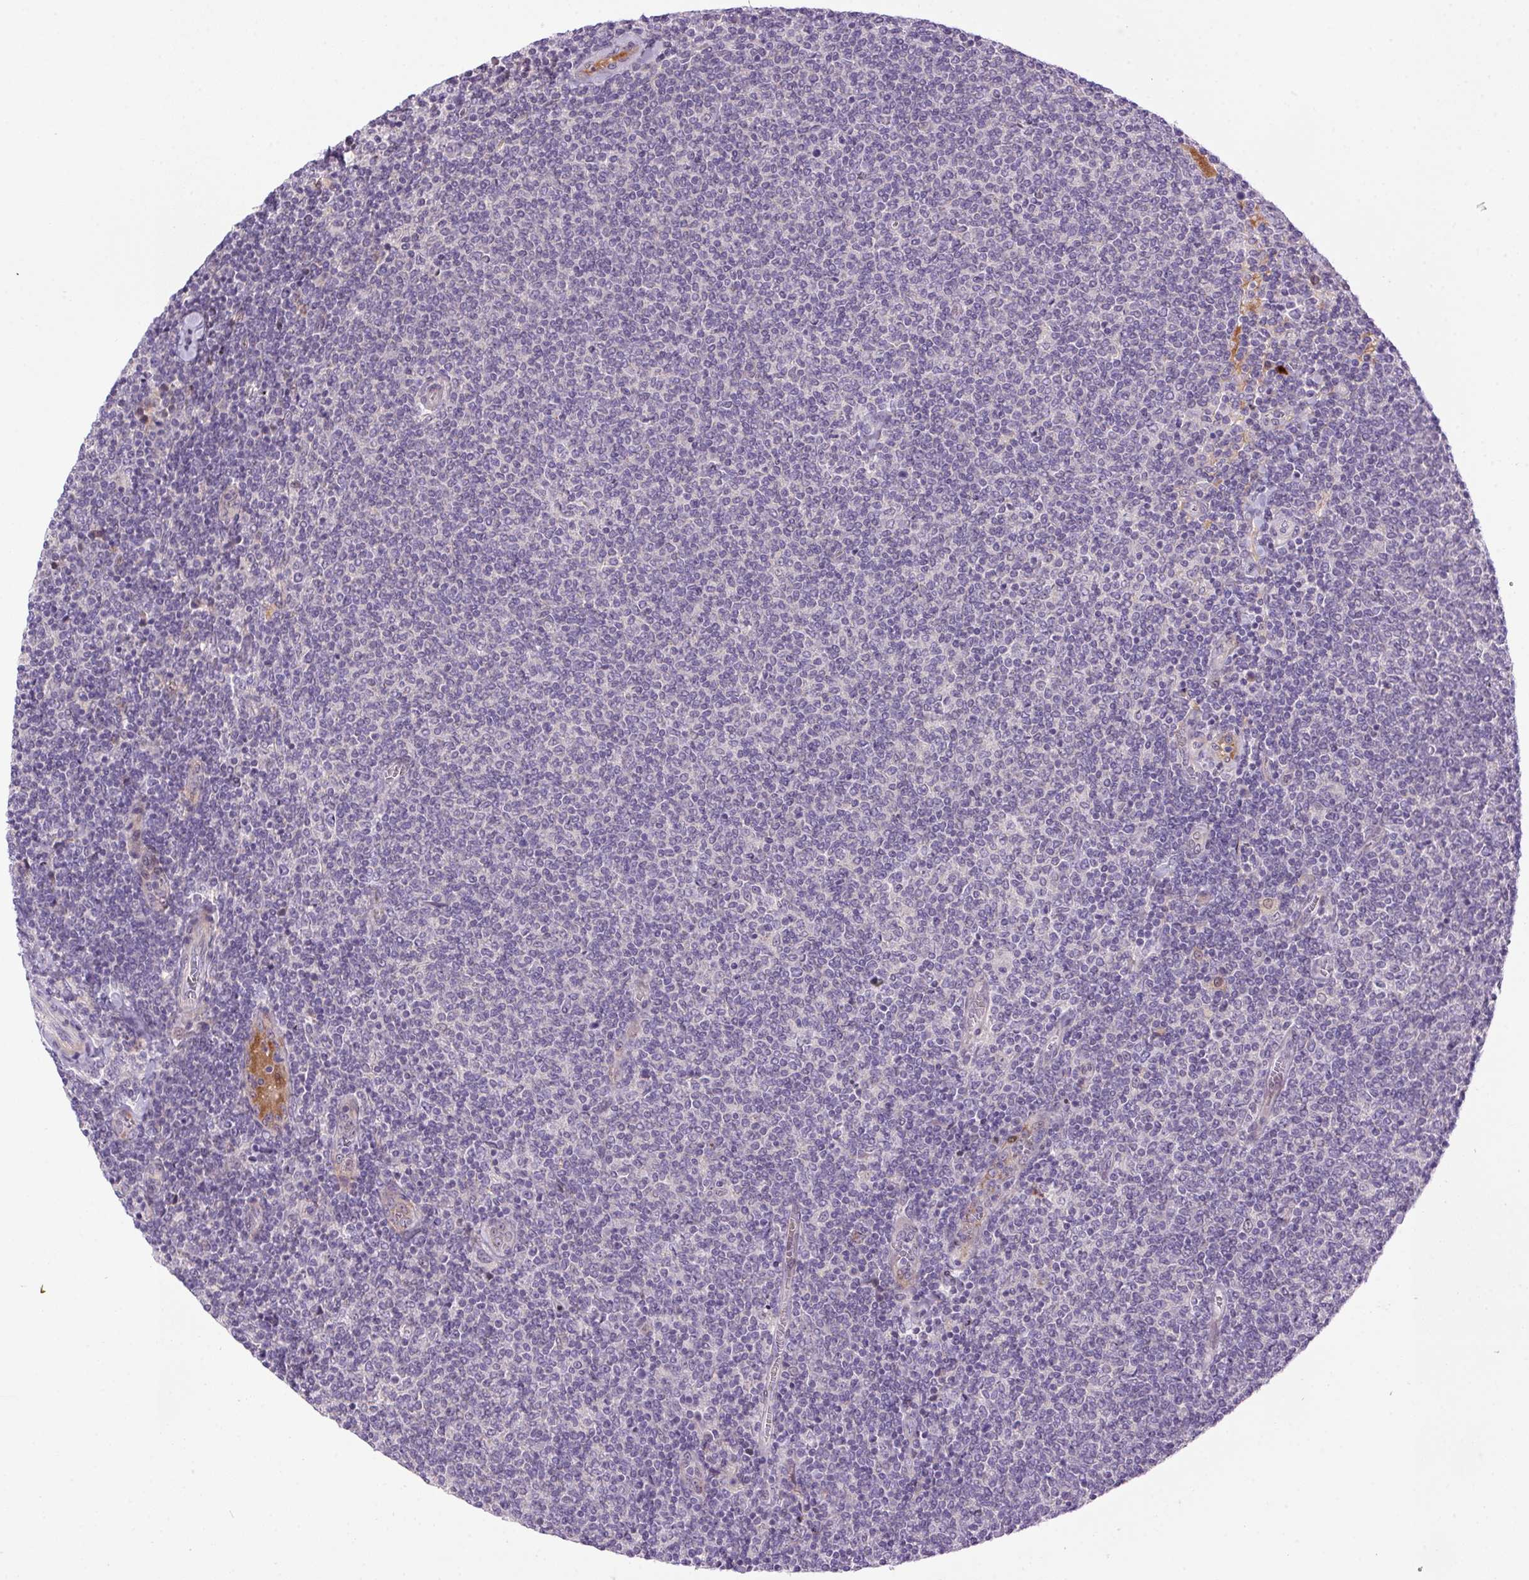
{"staining": {"intensity": "negative", "quantity": "none", "location": "none"}, "tissue": "lymphoma", "cell_type": "Tumor cells", "image_type": "cancer", "snomed": [{"axis": "morphology", "description": "Malignant lymphoma, non-Hodgkin's type, Low grade"}, {"axis": "topography", "description": "Lymph node"}], "caption": "Micrograph shows no protein positivity in tumor cells of lymphoma tissue.", "gene": "LRRTM1", "patient": {"sex": "male", "age": 52}}